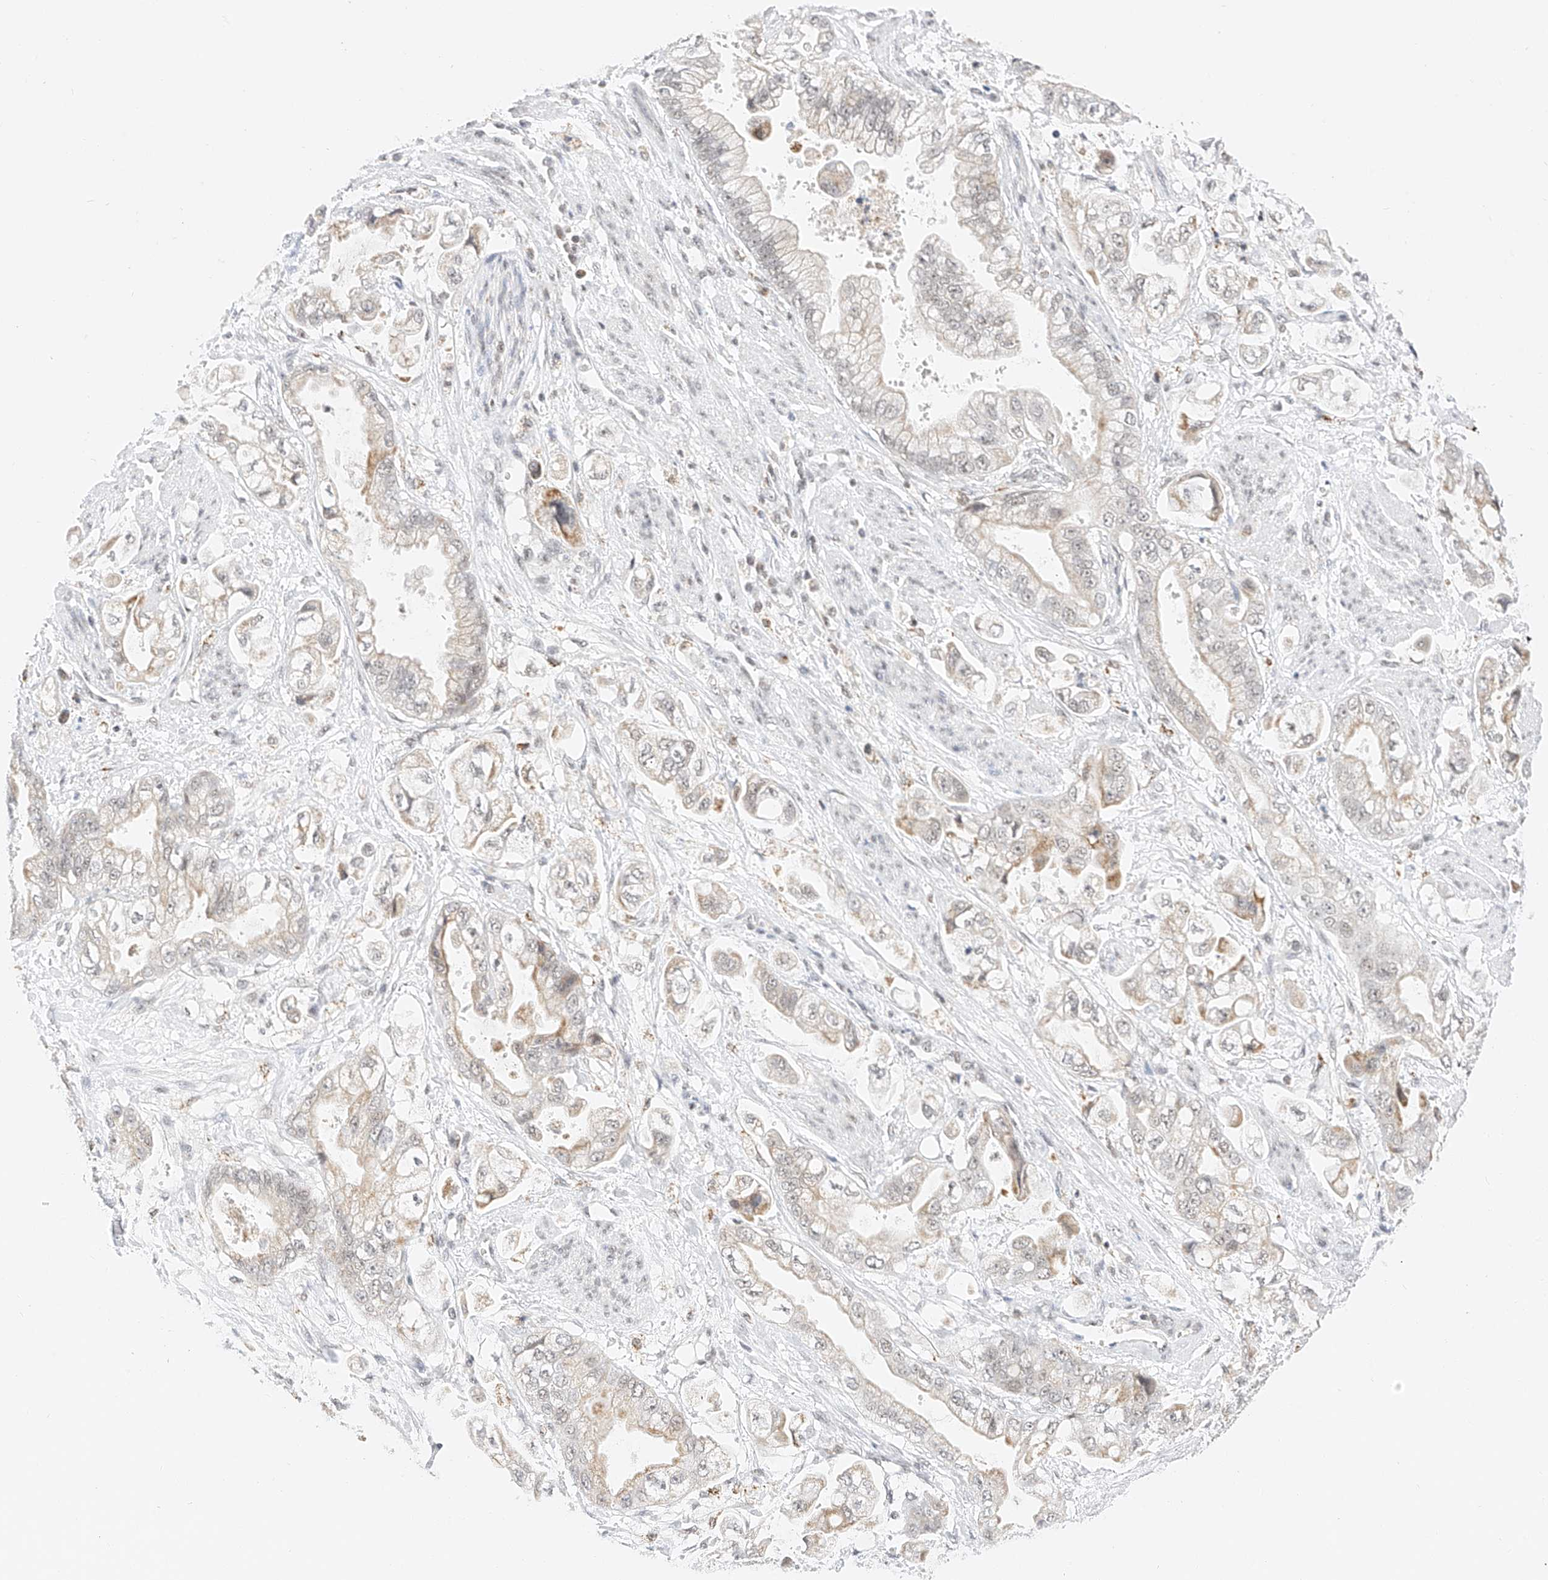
{"staining": {"intensity": "weak", "quantity": "<25%", "location": "cytoplasmic/membranous"}, "tissue": "stomach cancer", "cell_type": "Tumor cells", "image_type": "cancer", "snomed": [{"axis": "morphology", "description": "Adenocarcinoma, NOS"}, {"axis": "topography", "description": "Stomach"}], "caption": "High magnification brightfield microscopy of stomach cancer stained with DAB (3,3'-diaminobenzidine) (brown) and counterstained with hematoxylin (blue): tumor cells show no significant expression.", "gene": "NRF1", "patient": {"sex": "male", "age": 62}}